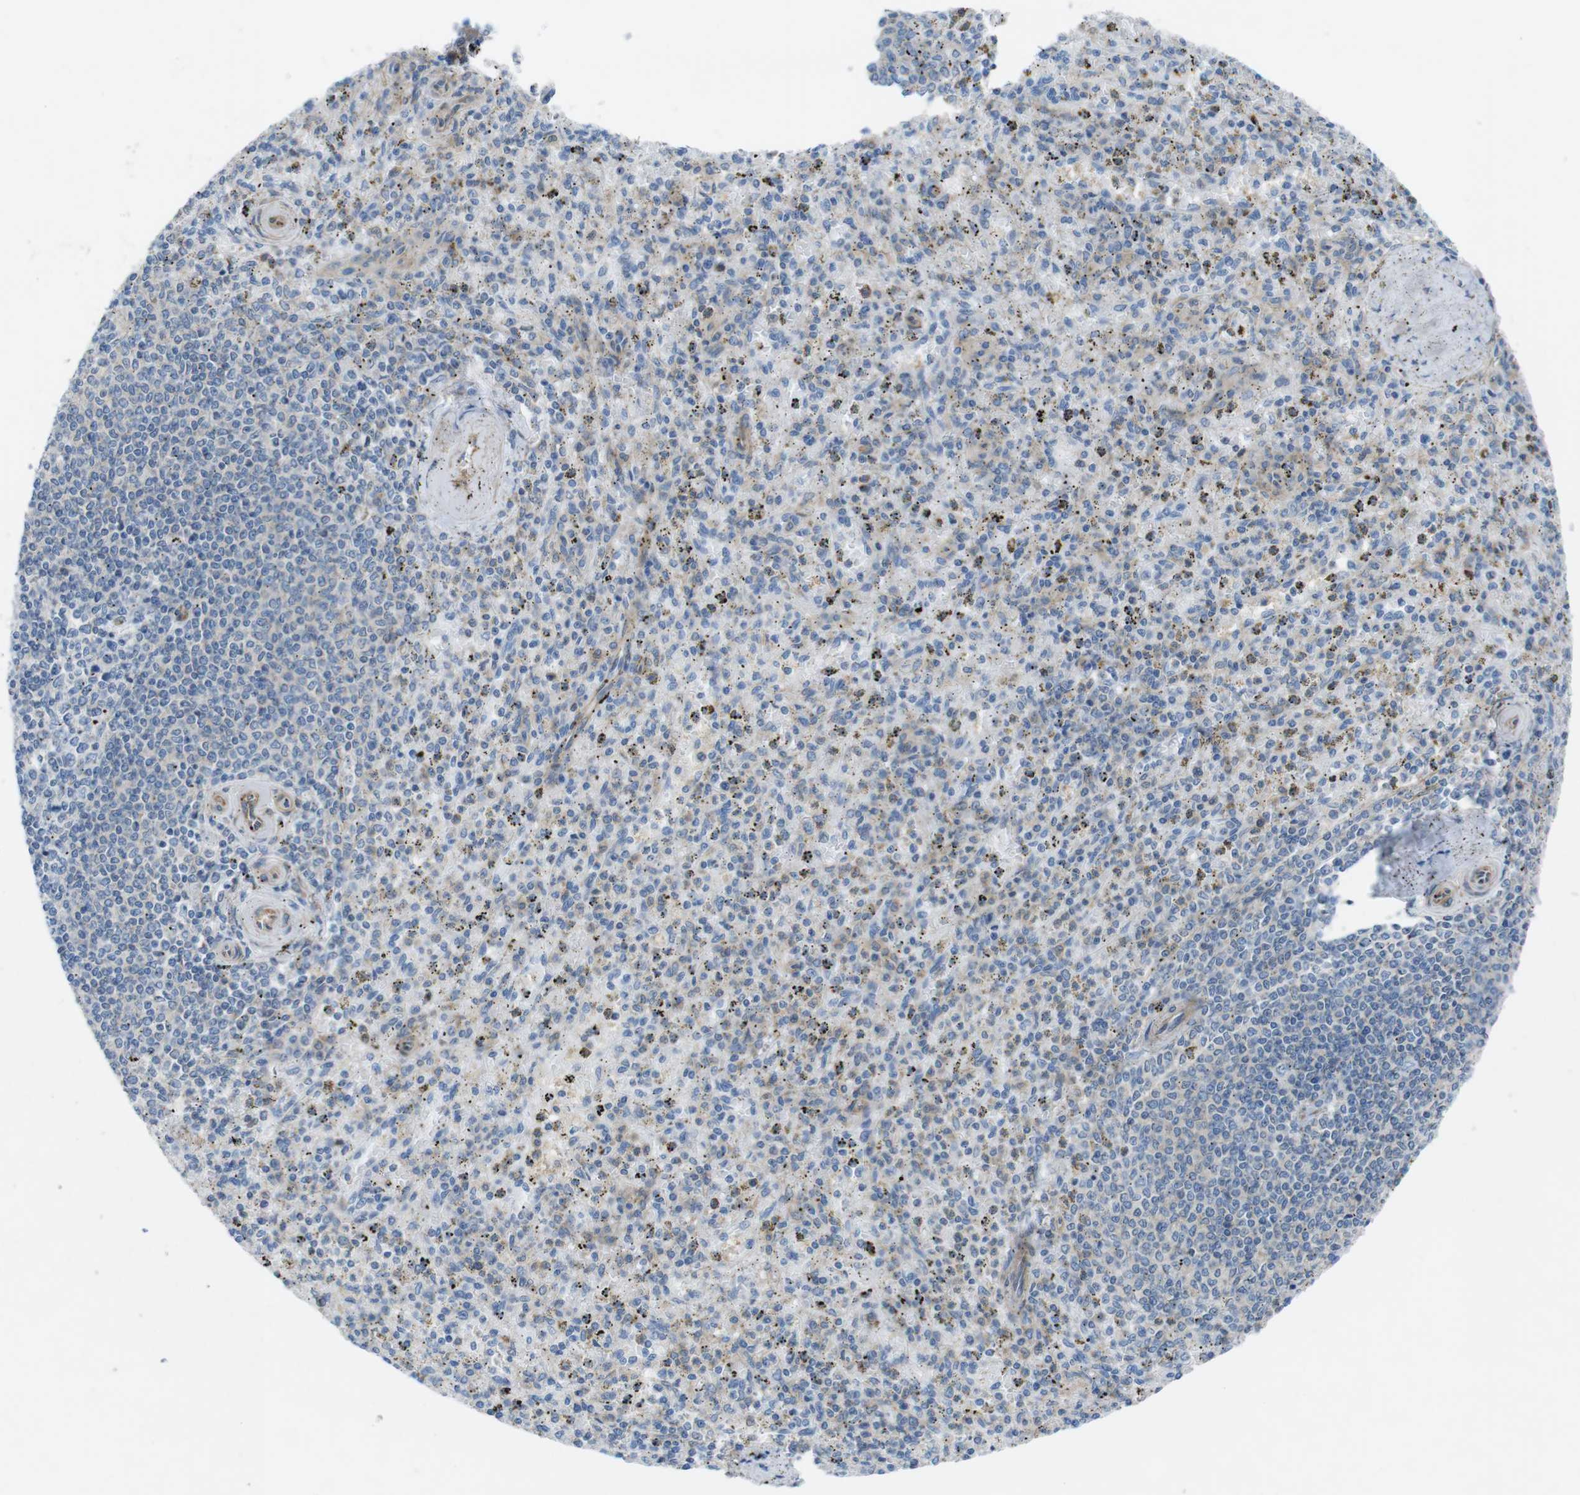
{"staining": {"intensity": "weak", "quantity": "<25%", "location": "cytoplasmic/membranous"}, "tissue": "spleen", "cell_type": "Cells in red pulp", "image_type": "normal", "snomed": [{"axis": "morphology", "description": "Normal tissue, NOS"}, {"axis": "topography", "description": "Spleen"}], "caption": "DAB (3,3'-diaminobenzidine) immunohistochemical staining of normal spleen reveals no significant positivity in cells in red pulp.", "gene": "DIAPH2", "patient": {"sex": "male", "age": 72}}